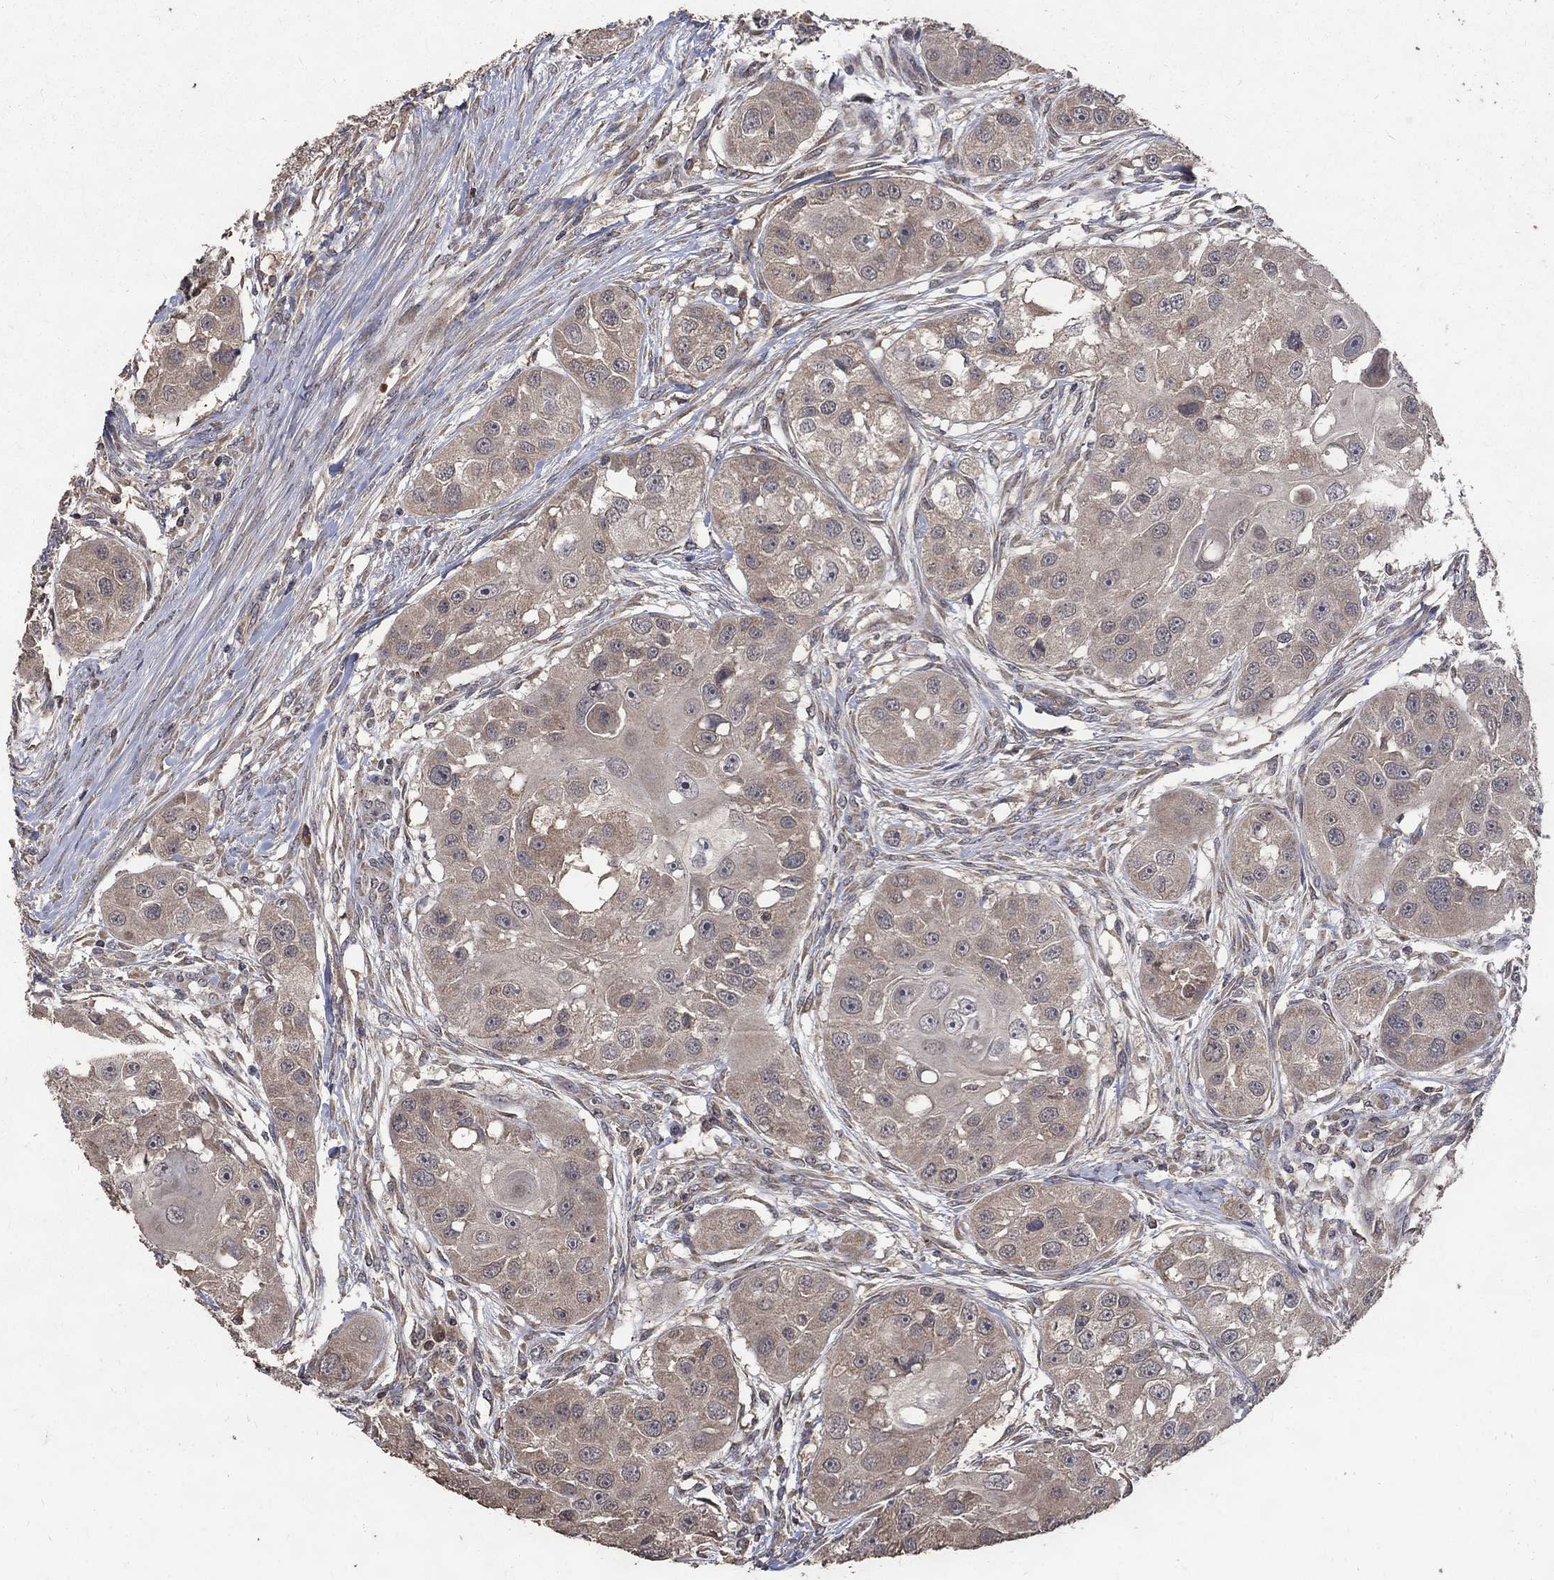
{"staining": {"intensity": "weak", "quantity": "<25%", "location": "cytoplasmic/membranous"}, "tissue": "head and neck cancer", "cell_type": "Tumor cells", "image_type": "cancer", "snomed": [{"axis": "morphology", "description": "Normal tissue, NOS"}, {"axis": "morphology", "description": "Squamous cell carcinoma, NOS"}, {"axis": "topography", "description": "Skeletal muscle"}, {"axis": "topography", "description": "Head-Neck"}], "caption": "DAB immunohistochemical staining of human head and neck squamous cell carcinoma displays no significant positivity in tumor cells. Brightfield microscopy of immunohistochemistry stained with DAB (3,3'-diaminobenzidine) (brown) and hematoxylin (blue), captured at high magnification.", "gene": "C17orf75", "patient": {"sex": "male", "age": 51}}